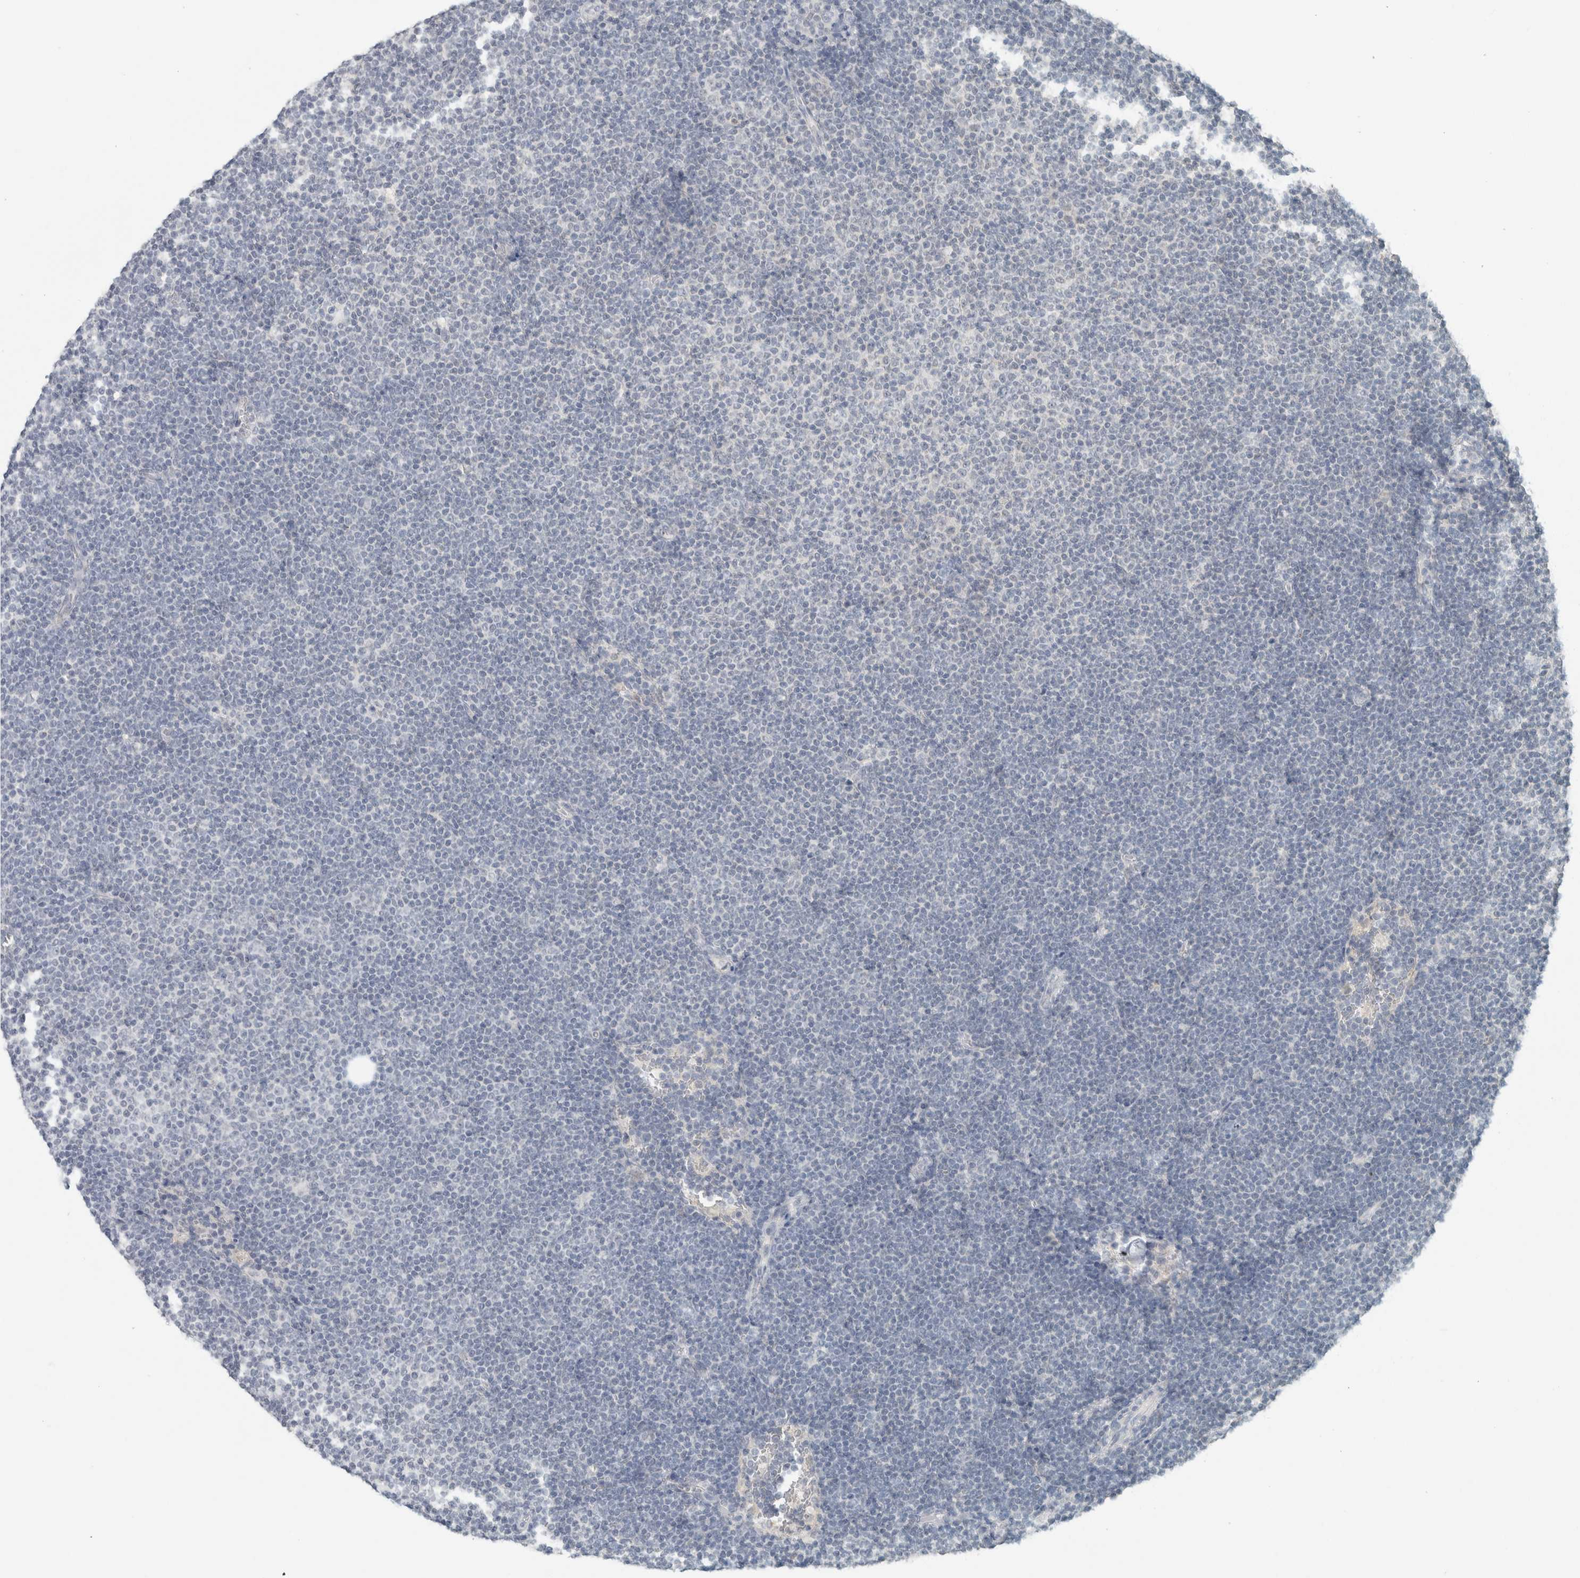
{"staining": {"intensity": "negative", "quantity": "none", "location": "none"}, "tissue": "lymphoma", "cell_type": "Tumor cells", "image_type": "cancer", "snomed": [{"axis": "morphology", "description": "Malignant lymphoma, non-Hodgkin's type, Low grade"}, {"axis": "topography", "description": "Lymph node"}], "caption": "Human lymphoma stained for a protein using immunohistochemistry demonstrates no staining in tumor cells.", "gene": "TRIT1", "patient": {"sex": "female", "age": 53}}